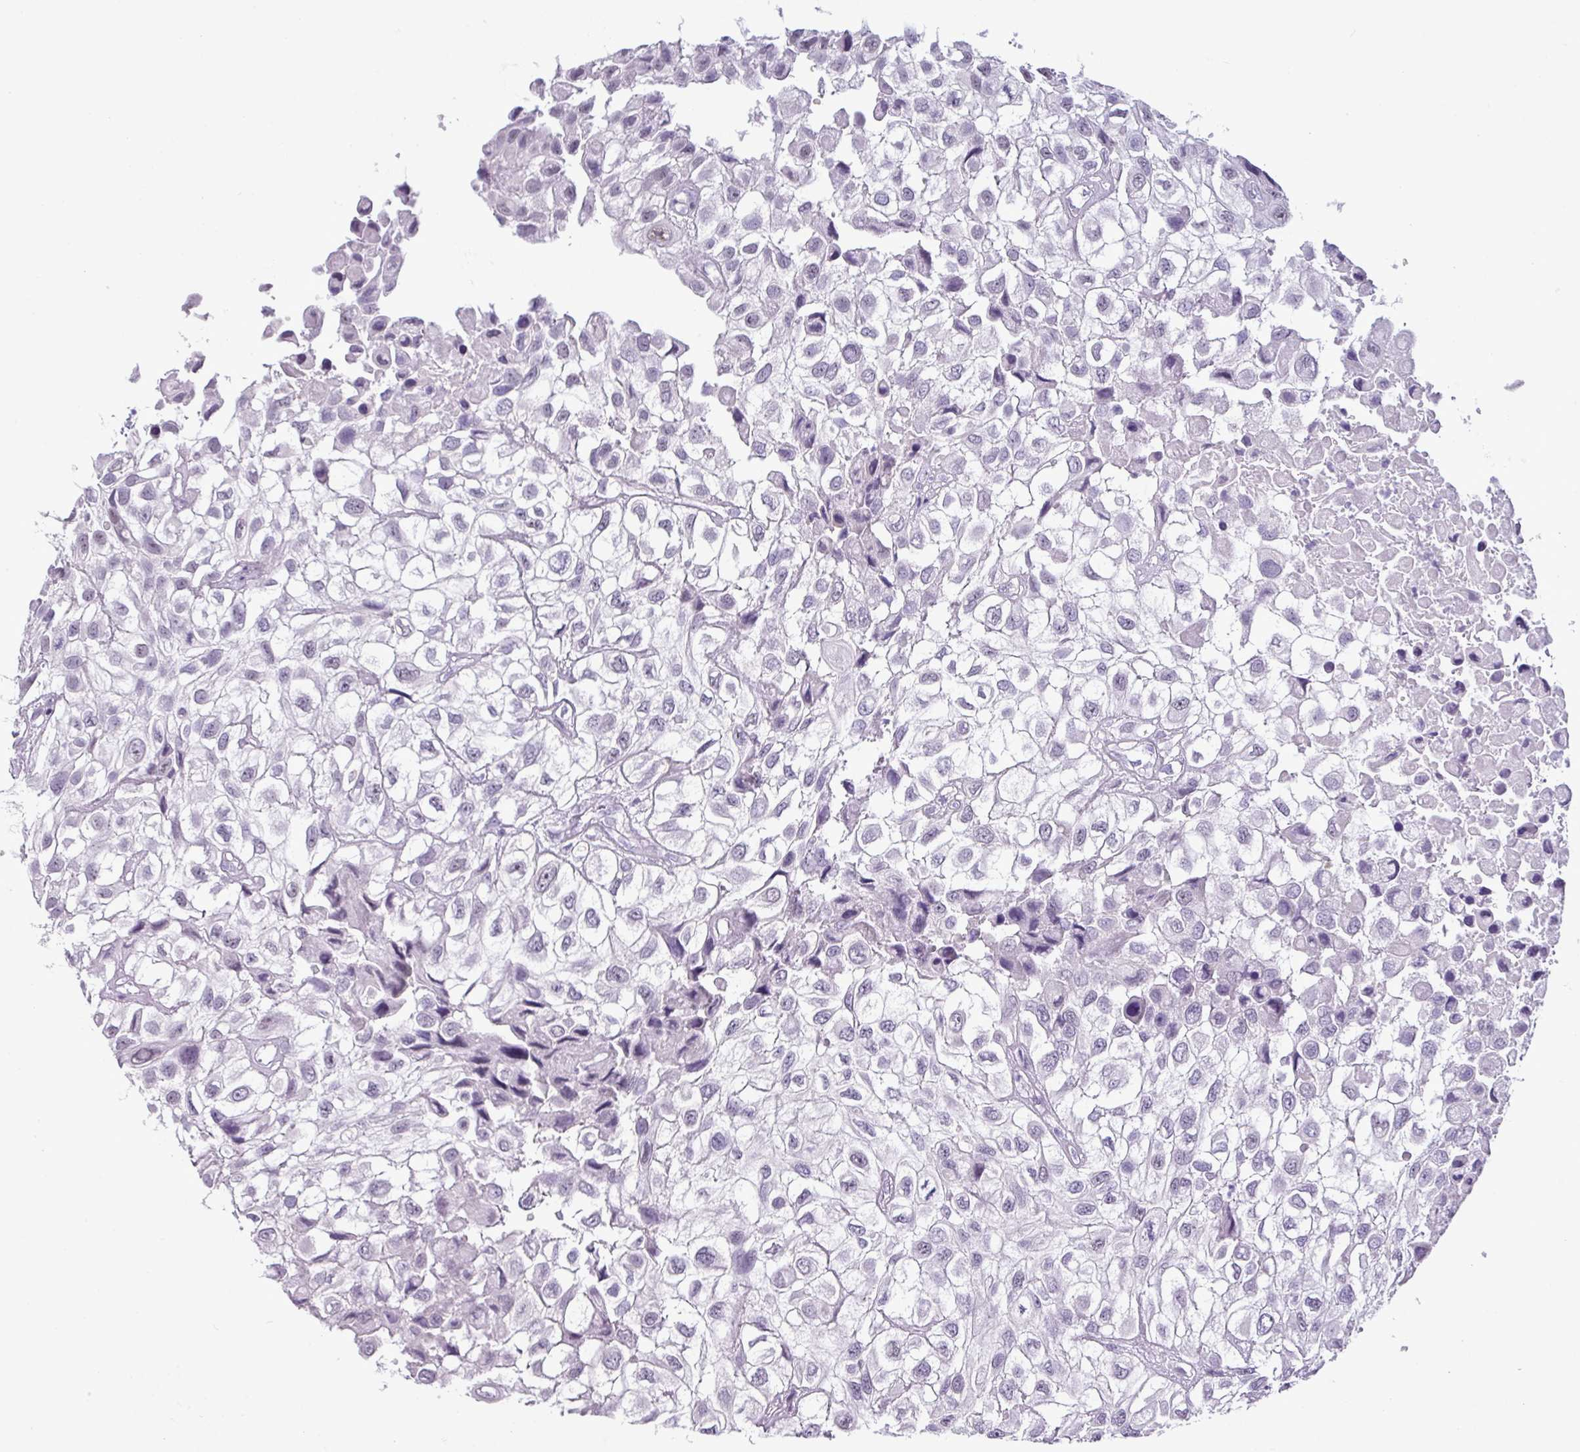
{"staining": {"intensity": "weak", "quantity": "<25%", "location": "nuclear"}, "tissue": "urothelial cancer", "cell_type": "Tumor cells", "image_type": "cancer", "snomed": [{"axis": "morphology", "description": "Urothelial carcinoma, High grade"}, {"axis": "topography", "description": "Urinary bladder"}], "caption": "The image demonstrates no significant positivity in tumor cells of urothelial cancer.", "gene": "SRGAP1", "patient": {"sex": "male", "age": 56}}